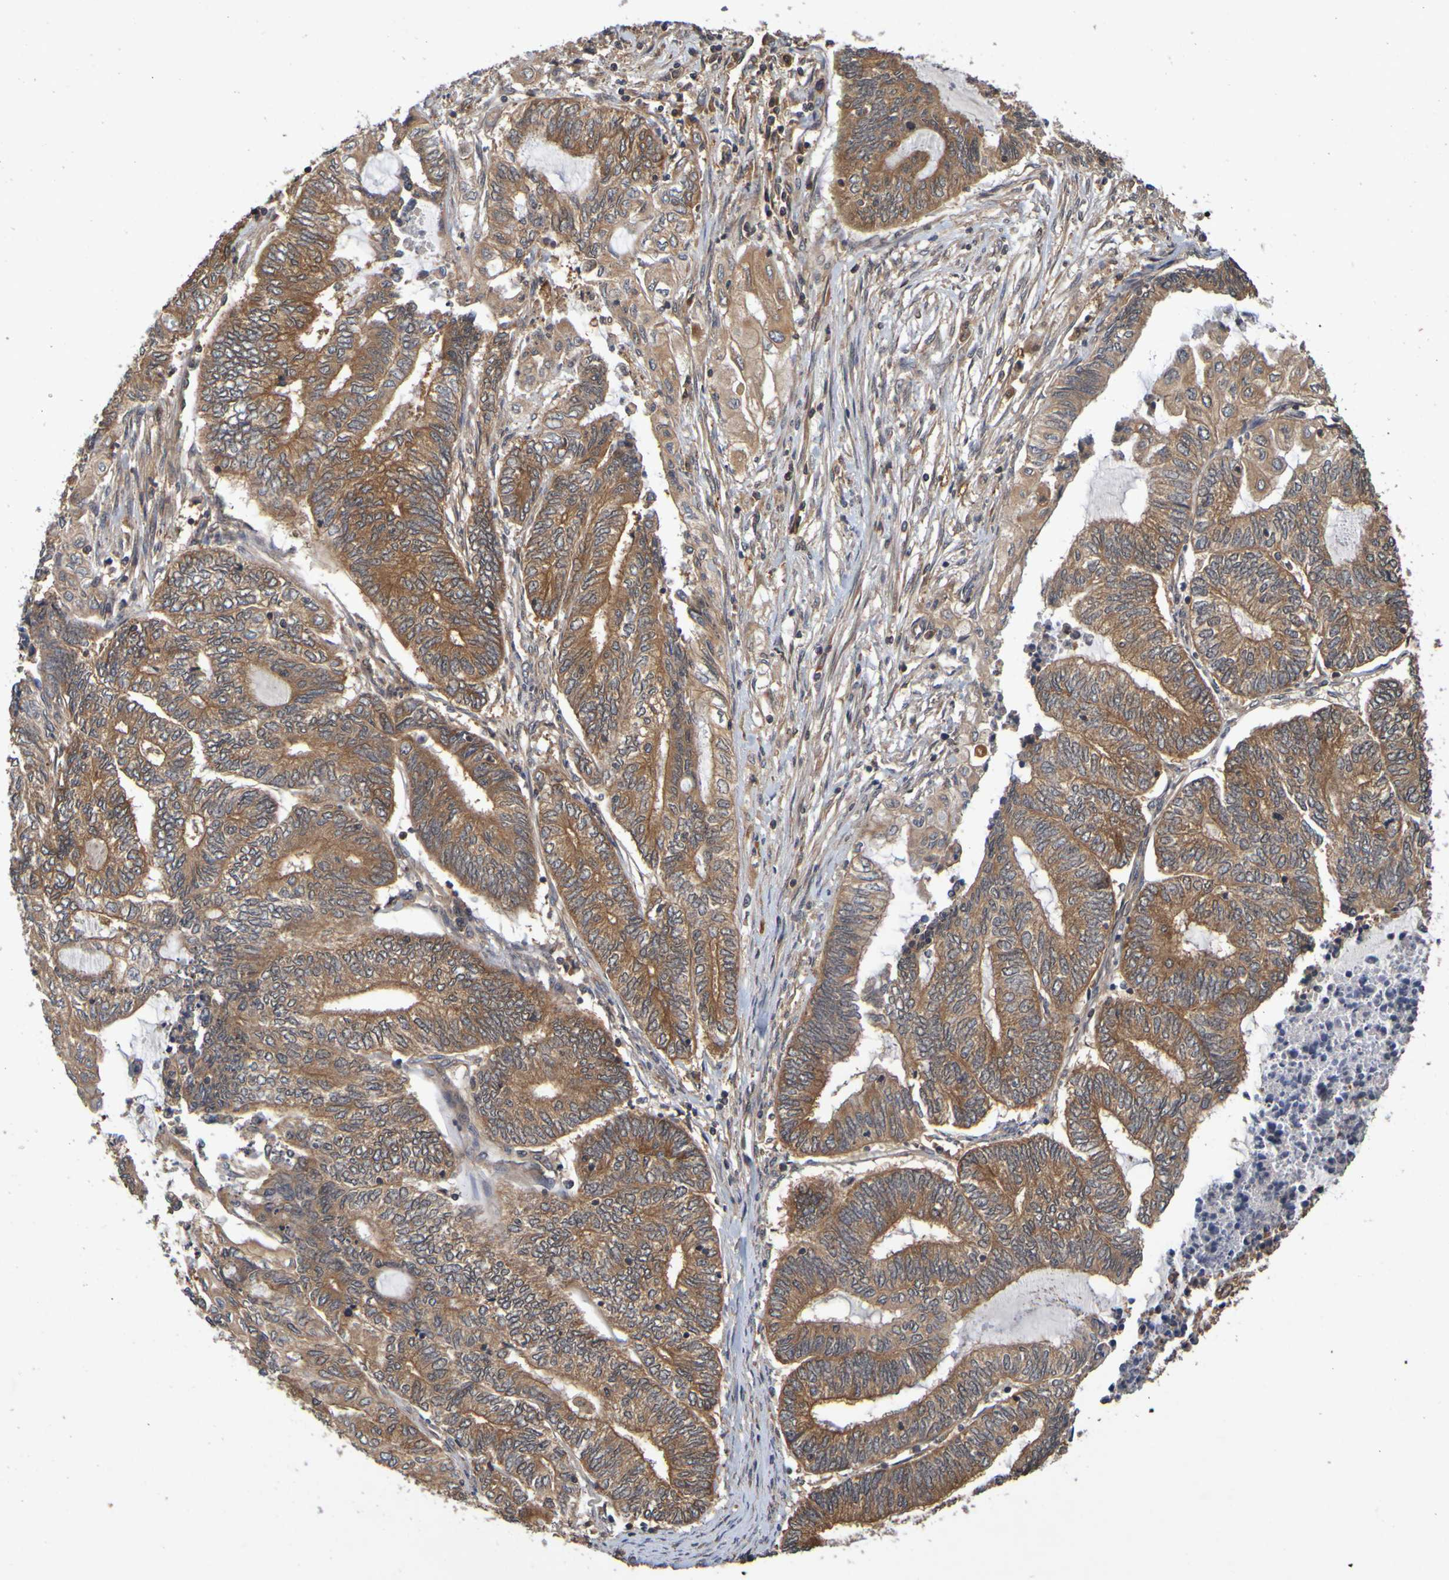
{"staining": {"intensity": "strong", "quantity": ">75%", "location": "cytoplasmic/membranous"}, "tissue": "endometrial cancer", "cell_type": "Tumor cells", "image_type": "cancer", "snomed": [{"axis": "morphology", "description": "Adenocarcinoma, NOS"}, {"axis": "topography", "description": "Uterus"}, {"axis": "topography", "description": "Endometrium"}], "caption": "Protein expression analysis of endometrial adenocarcinoma demonstrates strong cytoplasmic/membranous positivity in approximately >75% of tumor cells.", "gene": "OCRL", "patient": {"sex": "female", "age": 70}}